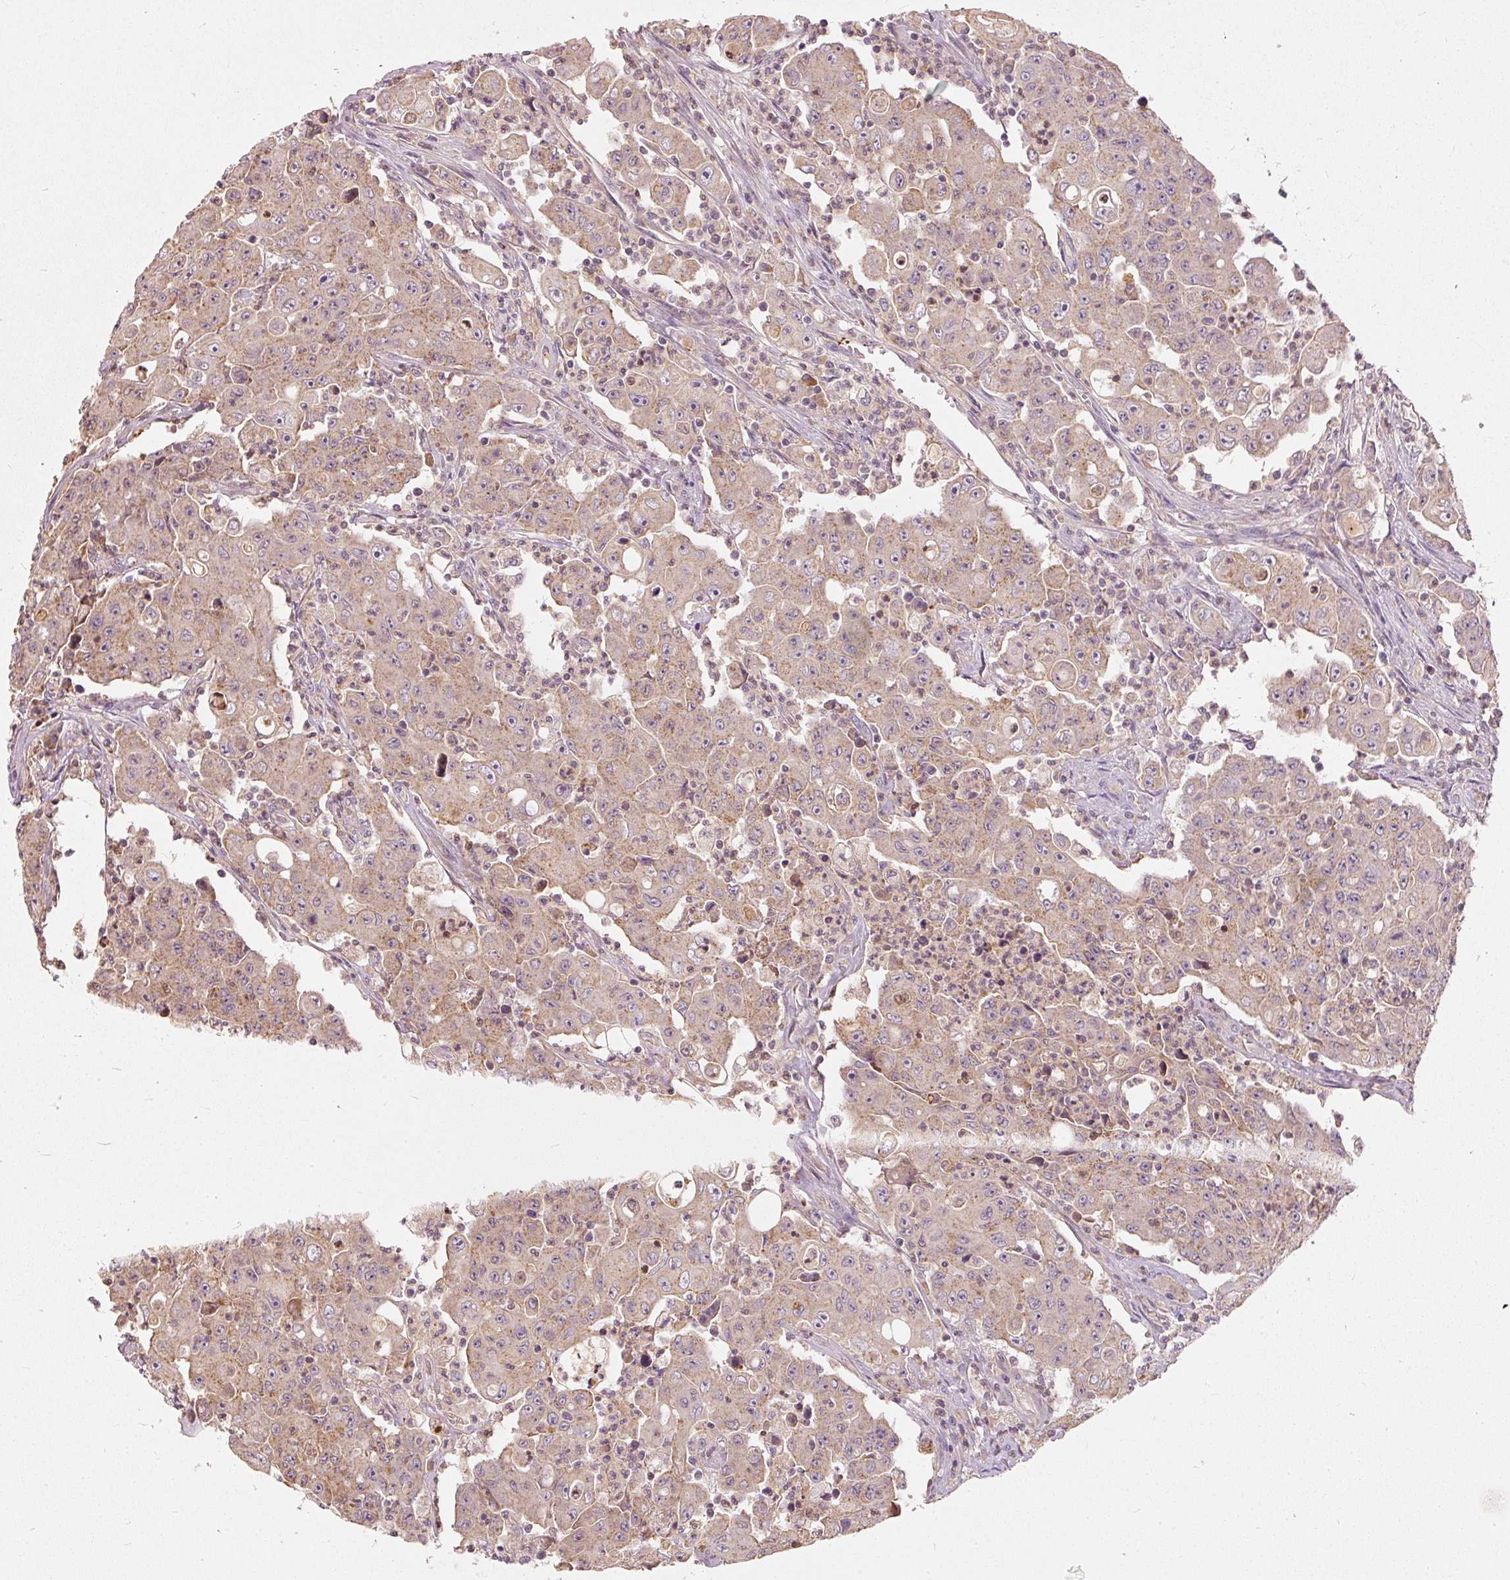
{"staining": {"intensity": "moderate", "quantity": ">75%", "location": "cytoplasmic/membranous"}, "tissue": "colorectal cancer", "cell_type": "Tumor cells", "image_type": "cancer", "snomed": [{"axis": "morphology", "description": "Adenocarcinoma, NOS"}, {"axis": "topography", "description": "Colon"}], "caption": "Immunohistochemical staining of human adenocarcinoma (colorectal) reveals medium levels of moderate cytoplasmic/membranous expression in about >75% of tumor cells.", "gene": "PSENEN", "patient": {"sex": "male", "age": 51}}